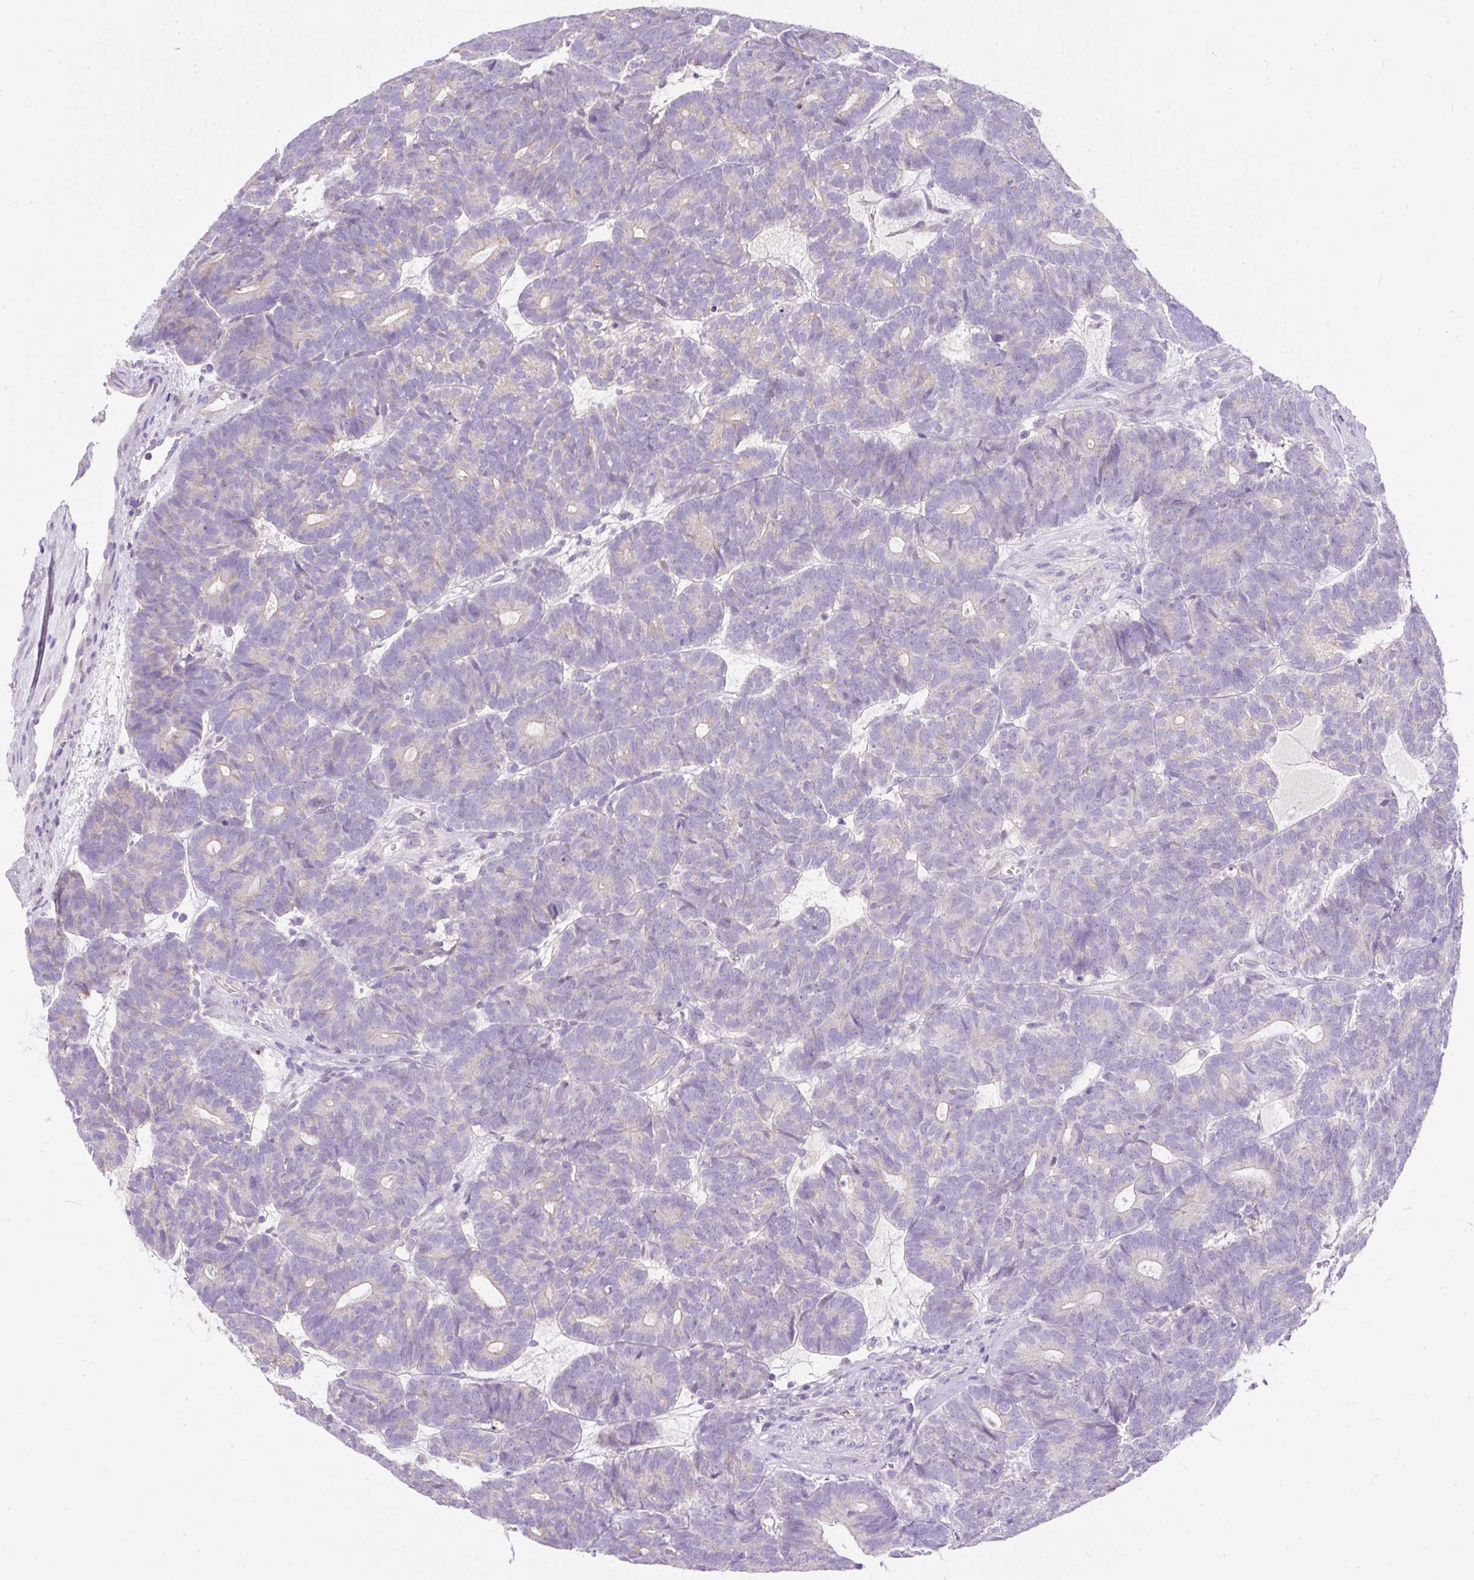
{"staining": {"intensity": "weak", "quantity": "<25%", "location": "cytoplasmic/membranous"}, "tissue": "head and neck cancer", "cell_type": "Tumor cells", "image_type": "cancer", "snomed": [{"axis": "morphology", "description": "Adenocarcinoma, NOS"}, {"axis": "topography", "description": "Head-Neck"}], "caption": "The photomicrograph exhibits no significant expression in tumor cells of head and neck cancer.", "gene": "SUSD5", "patient": {"sex": "female", "age": 81}}